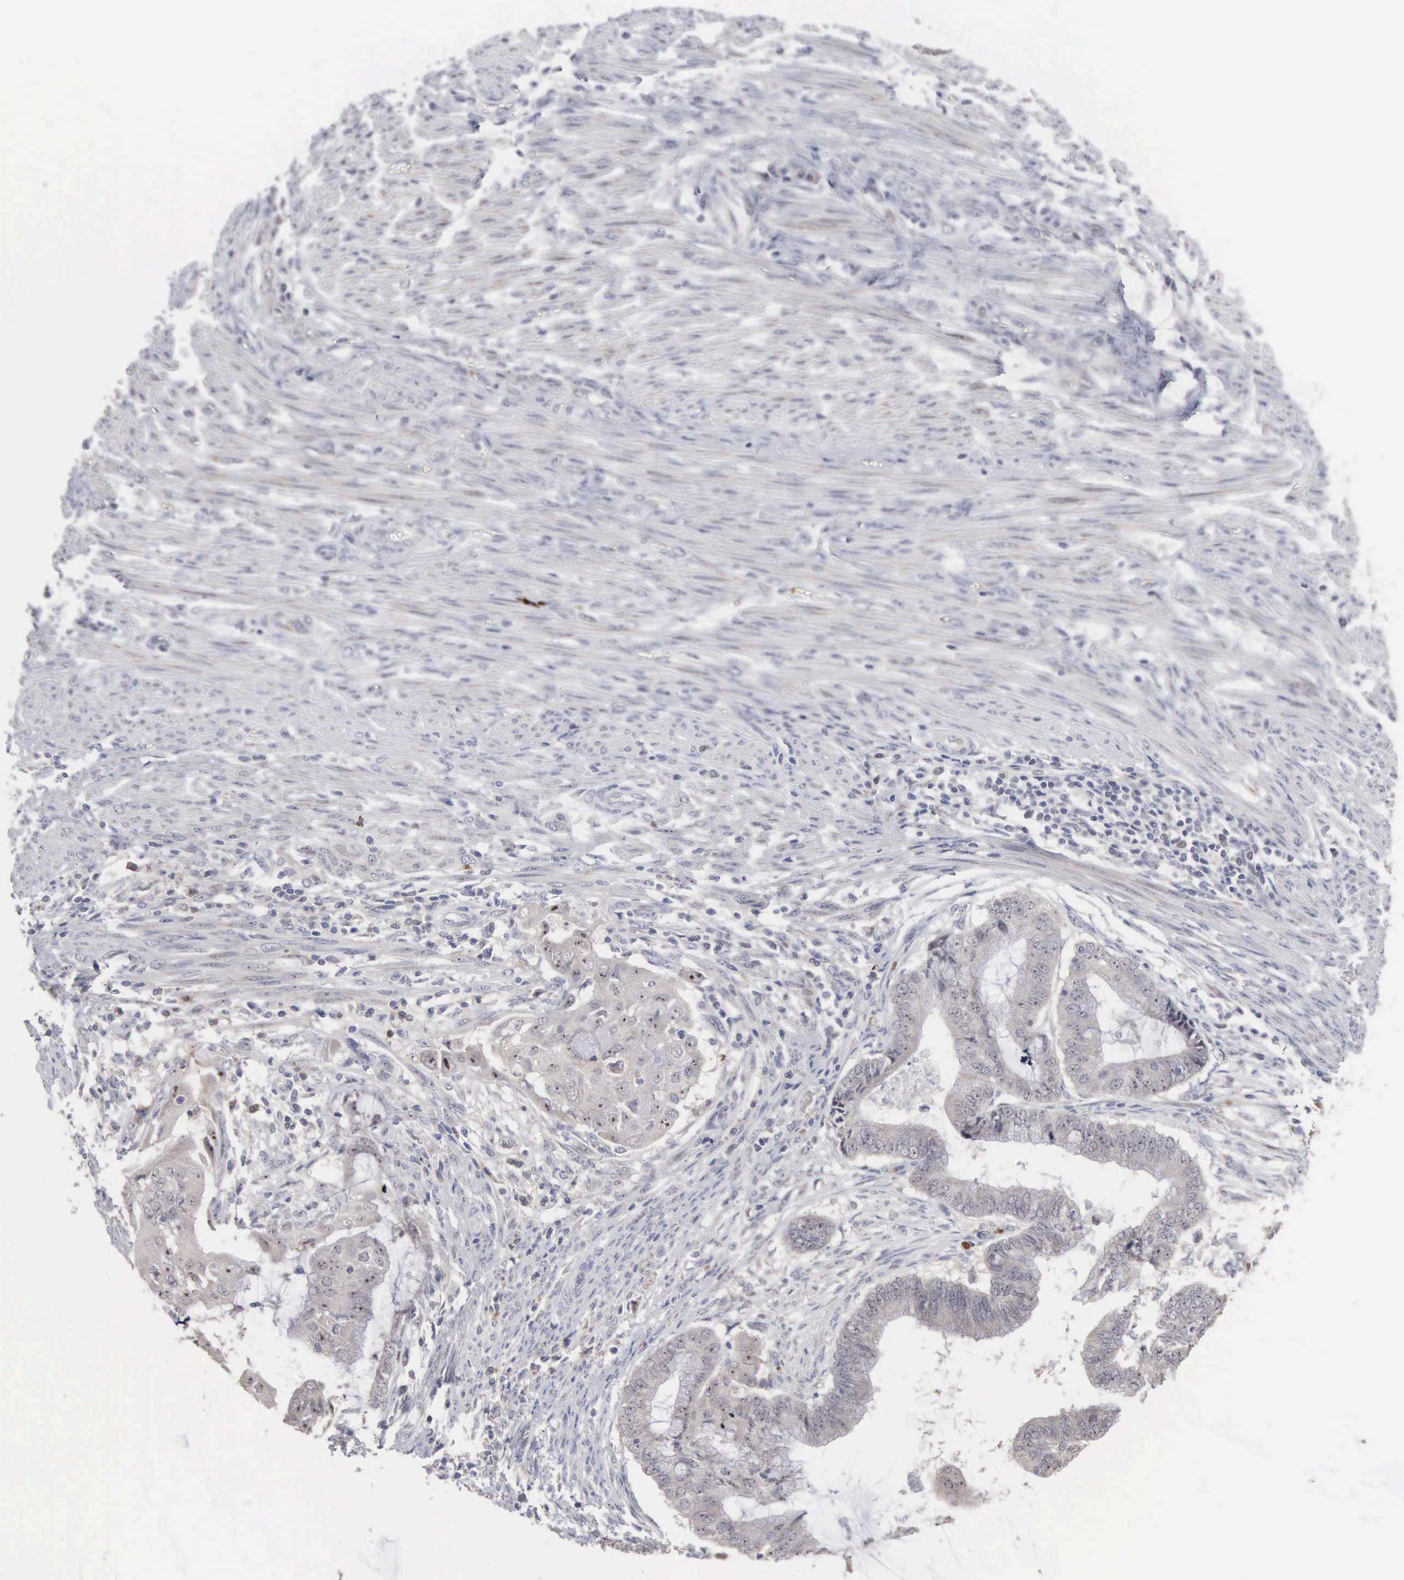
{"staining": {"intensity": "negative", "quantity": "none", "location": "none"}, "tissue": "endometrial cancer", "cell_type": "Tumor cells", "image_type": "cancer", "snomed": [{"axis": "morphology", "description": "Adenocarcinoma, NOS"}, {"axis": "topography", "description": "Endometrium"}], "caption": "Protein analysis of endometrial cancer (adenocarcinoma) displays no significant expression in tumor cells. (DAB (3,3'-diaminobenzidine) immunohistochemistry (IHC), high magnification).", "gene": "ACOT4", "patient": {"sex": "female", "age": 63}}